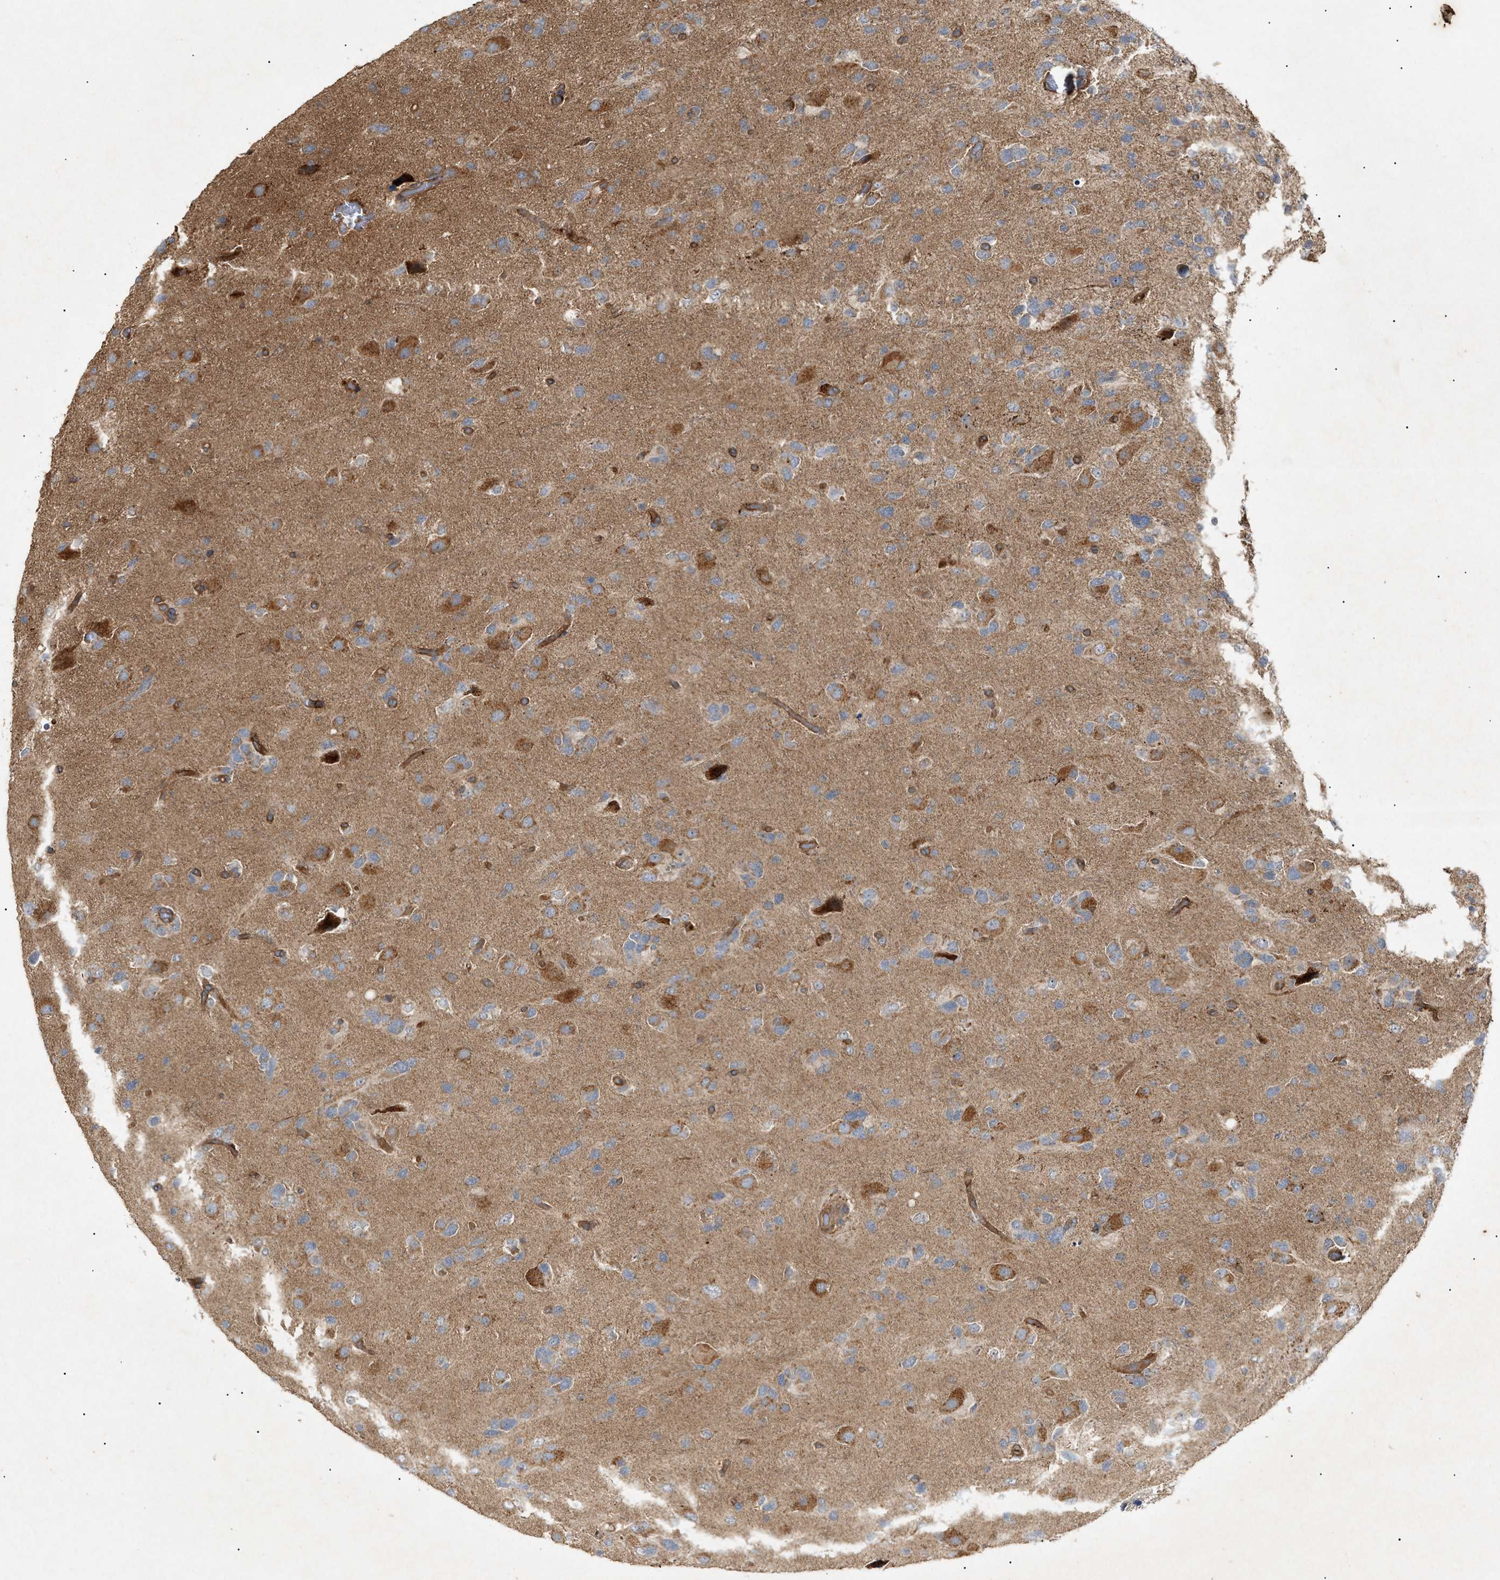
{"staining": {"intensity": "weak", "quantity": ">75%", "location": "cytoplasmic/membranous"}, "tissue": "glioma", "cell_type": "Tumor cells", "image_type": "cancer", "snomed": [{"axis": "morphology", "description": "Glioma, malignant, High grade"}, {"axis": "topography", "description": "Brain"}], "caption": "DAB (3,3'-diaminobenzidine) immunohistochemical staining of malignant high-grade glioma exhibits weak cytoplasmic/membranous protein expression in about >75% of tumor cells.", "gene": "MTCH1", "patient": {"sex": "female", "age": 58}}